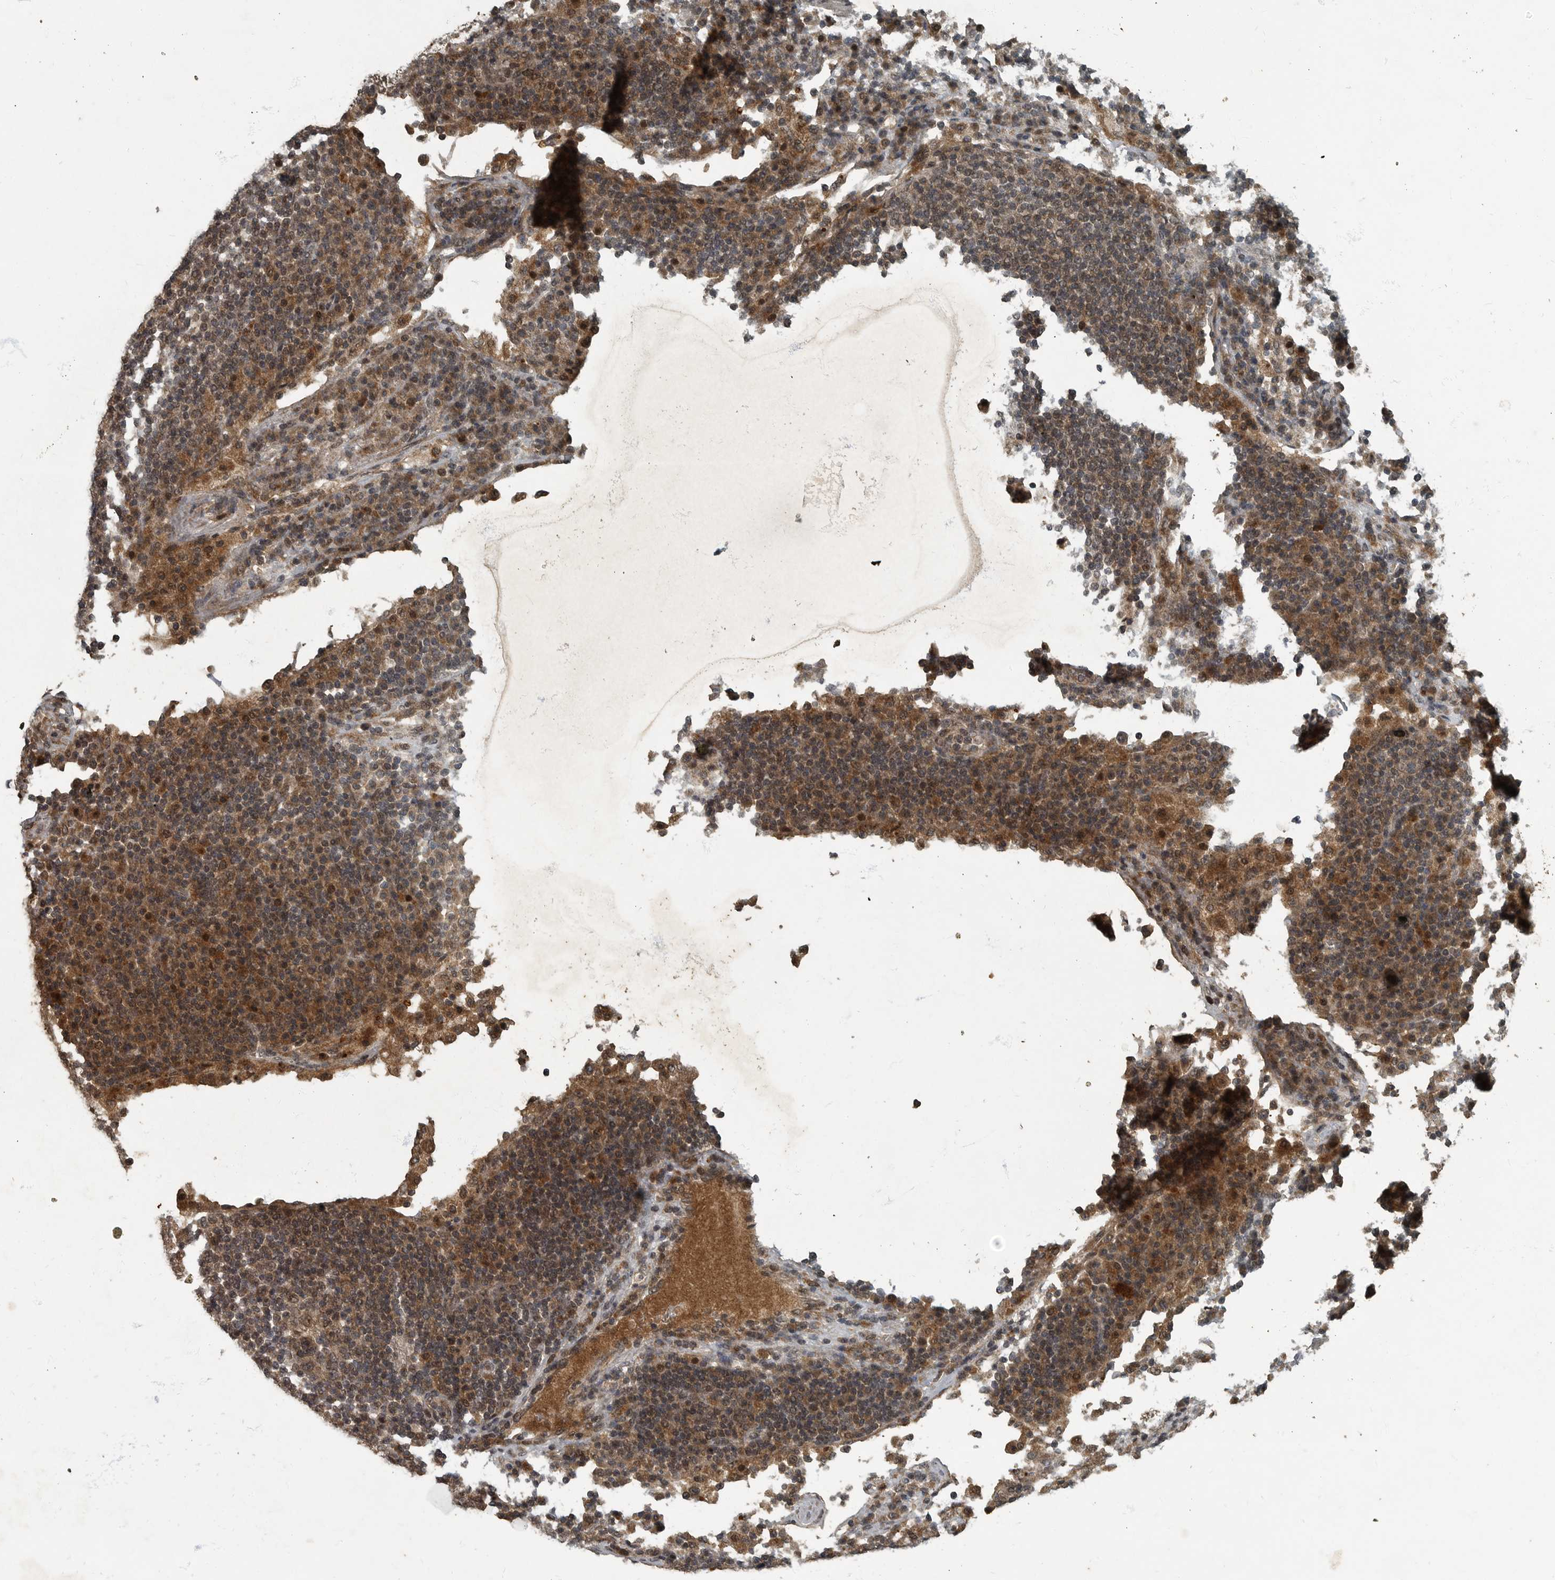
{"staining": {"intensity": "moderate", "quantity": ">75%", "location": "cytoplasmic/membranous,nuclear"}, "tissue": "lymph node", "cell_type": "Germinal center cells", "image_type": "normal", "snomed": [{"axis": "morphology", "description": "Normal tissue, NOS"}, {"axis": "topography", "description": "Lymph node"}], "caption": "Immunohistochemistry of benign human lymph node reveals medium levels of moderate cytoplasmic/membranous,nuclear expression in about >75% of germinal center cells.", "gene": "FOXO1", "patient": {"sex": "female", "age": 53}}